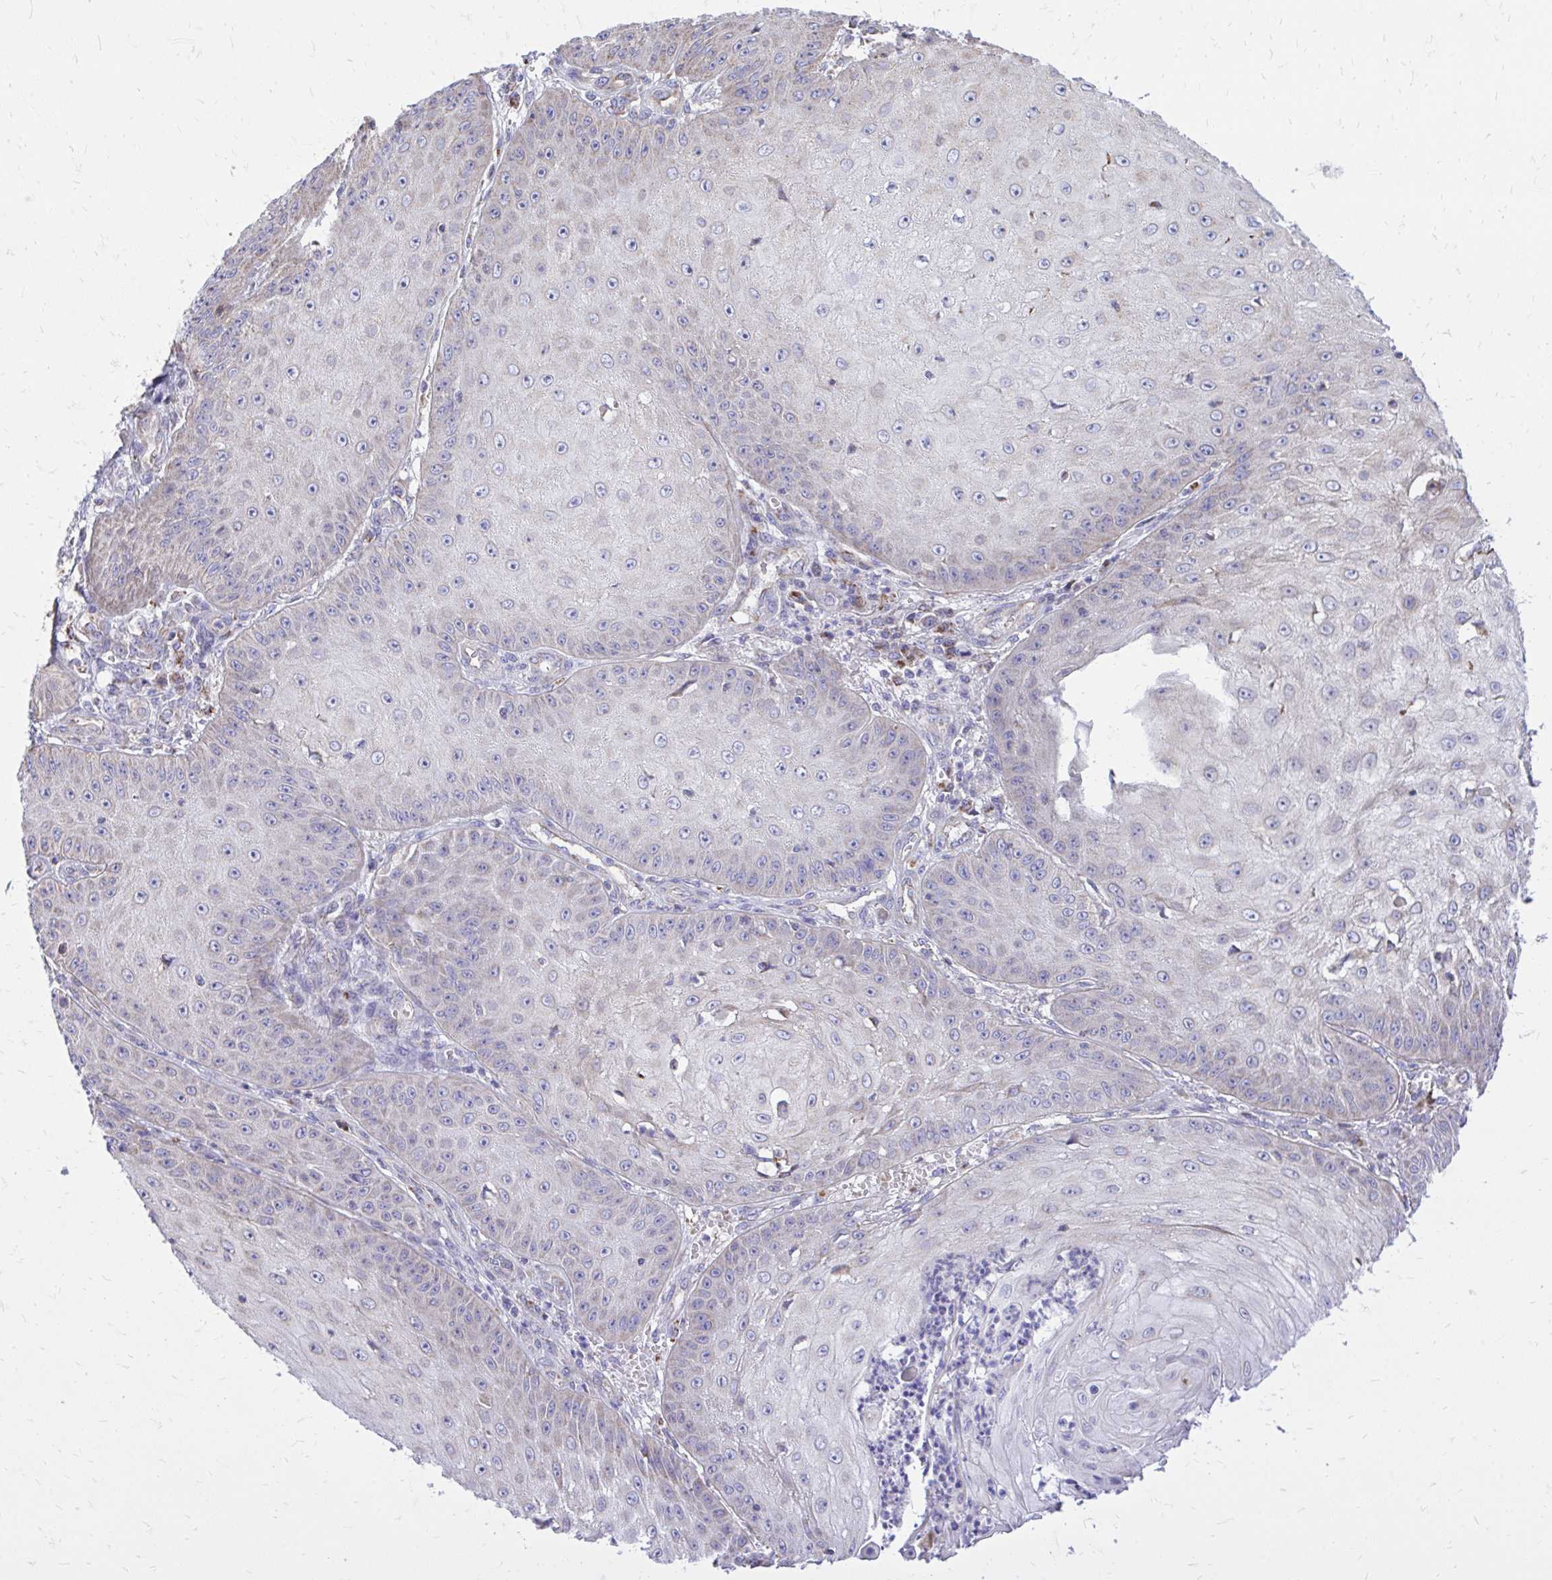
{"staining": {"intensity": "weak", "quantity": "<25%", "location": "cytoplasmic/membranous"}, "tissue": "skin cancer", "cell_type": "Tumor cells", "image_type": "cancer", "snomed": [{"axis": "morphology", "description": "Squamous cell carcinoma, NOS"}, {"axis": "topography", "description": "Skin"}], "caption": "Immunohistochemistry image of human skin cancer (squamous cell carcinoma) stained for a protein (brown), which displays no staining in tumor cells. (Stains: DAB immunohistochemistry (IHC) with hematoxylin counter stain, Microscopy: brightfield microscopy at high magnification).", "gene": "ATP13A2", "patient": {"sex": "male", "age": 70}}